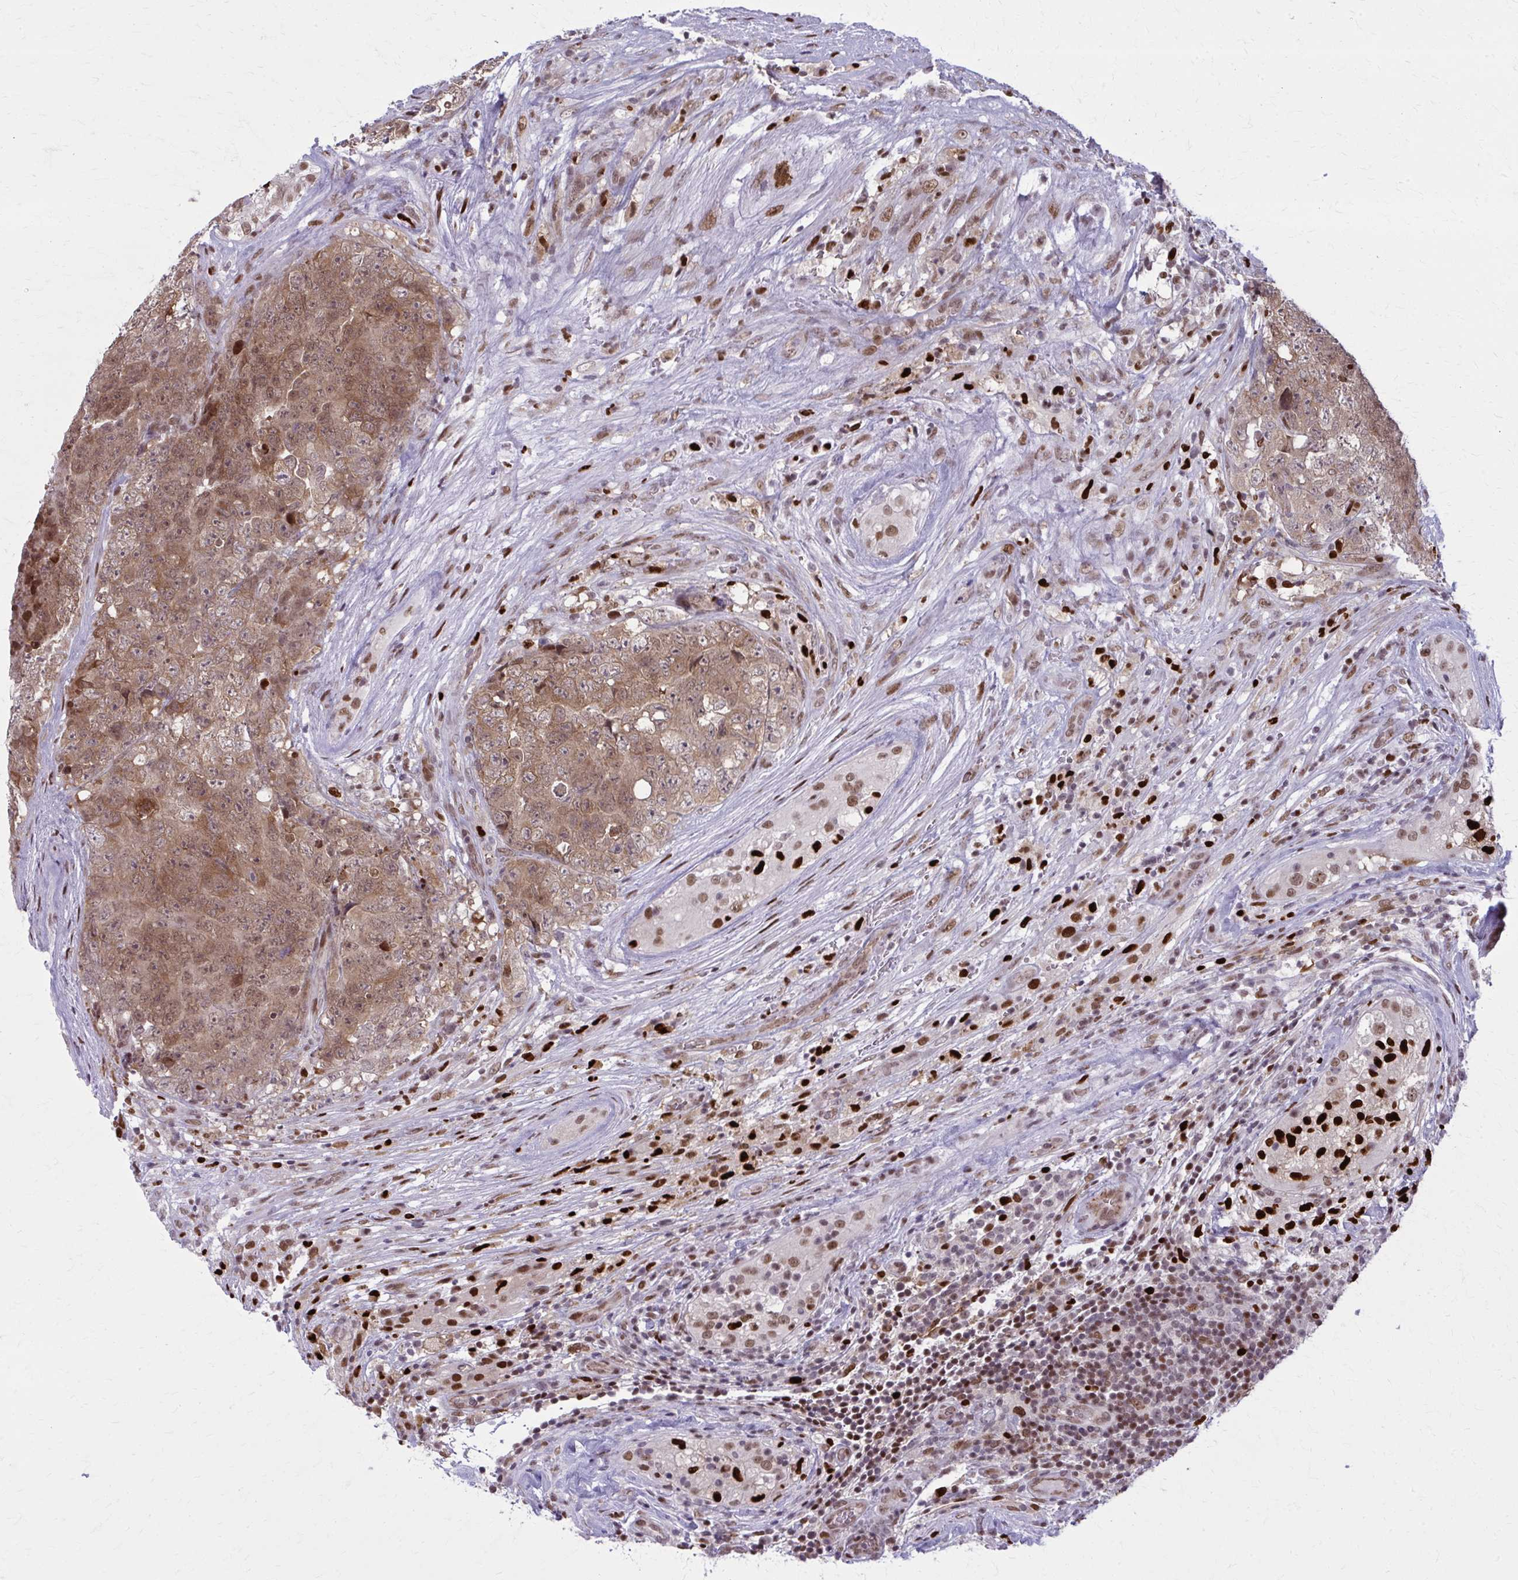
{"staining": {"intensity": "moderate", "quantity": ">75%", "location": "cytoplasmic/membranous,nuclear"}, "tissue": "testis cancer", "cell_type": "Tumor cells", "image_type": "cancer", "snomed": [{"axis": "morphology", "description": "Seminoma, NOS"}, {"axis": "morphology", "description": "Teratoma, malignant, NOS"}, {"axis": "topography", "description": "Testis"}], "caption": "Protein analysis of testis cancer tissue reveals moderate cytoplasmic/membranous and nuclear positivity in about >75% of tumor cells. The protein of interest is shown in brown color, while the nuclei are stained blue.", "gene": "ZNF559", "patient": {"sex": "male", "age": 34}}